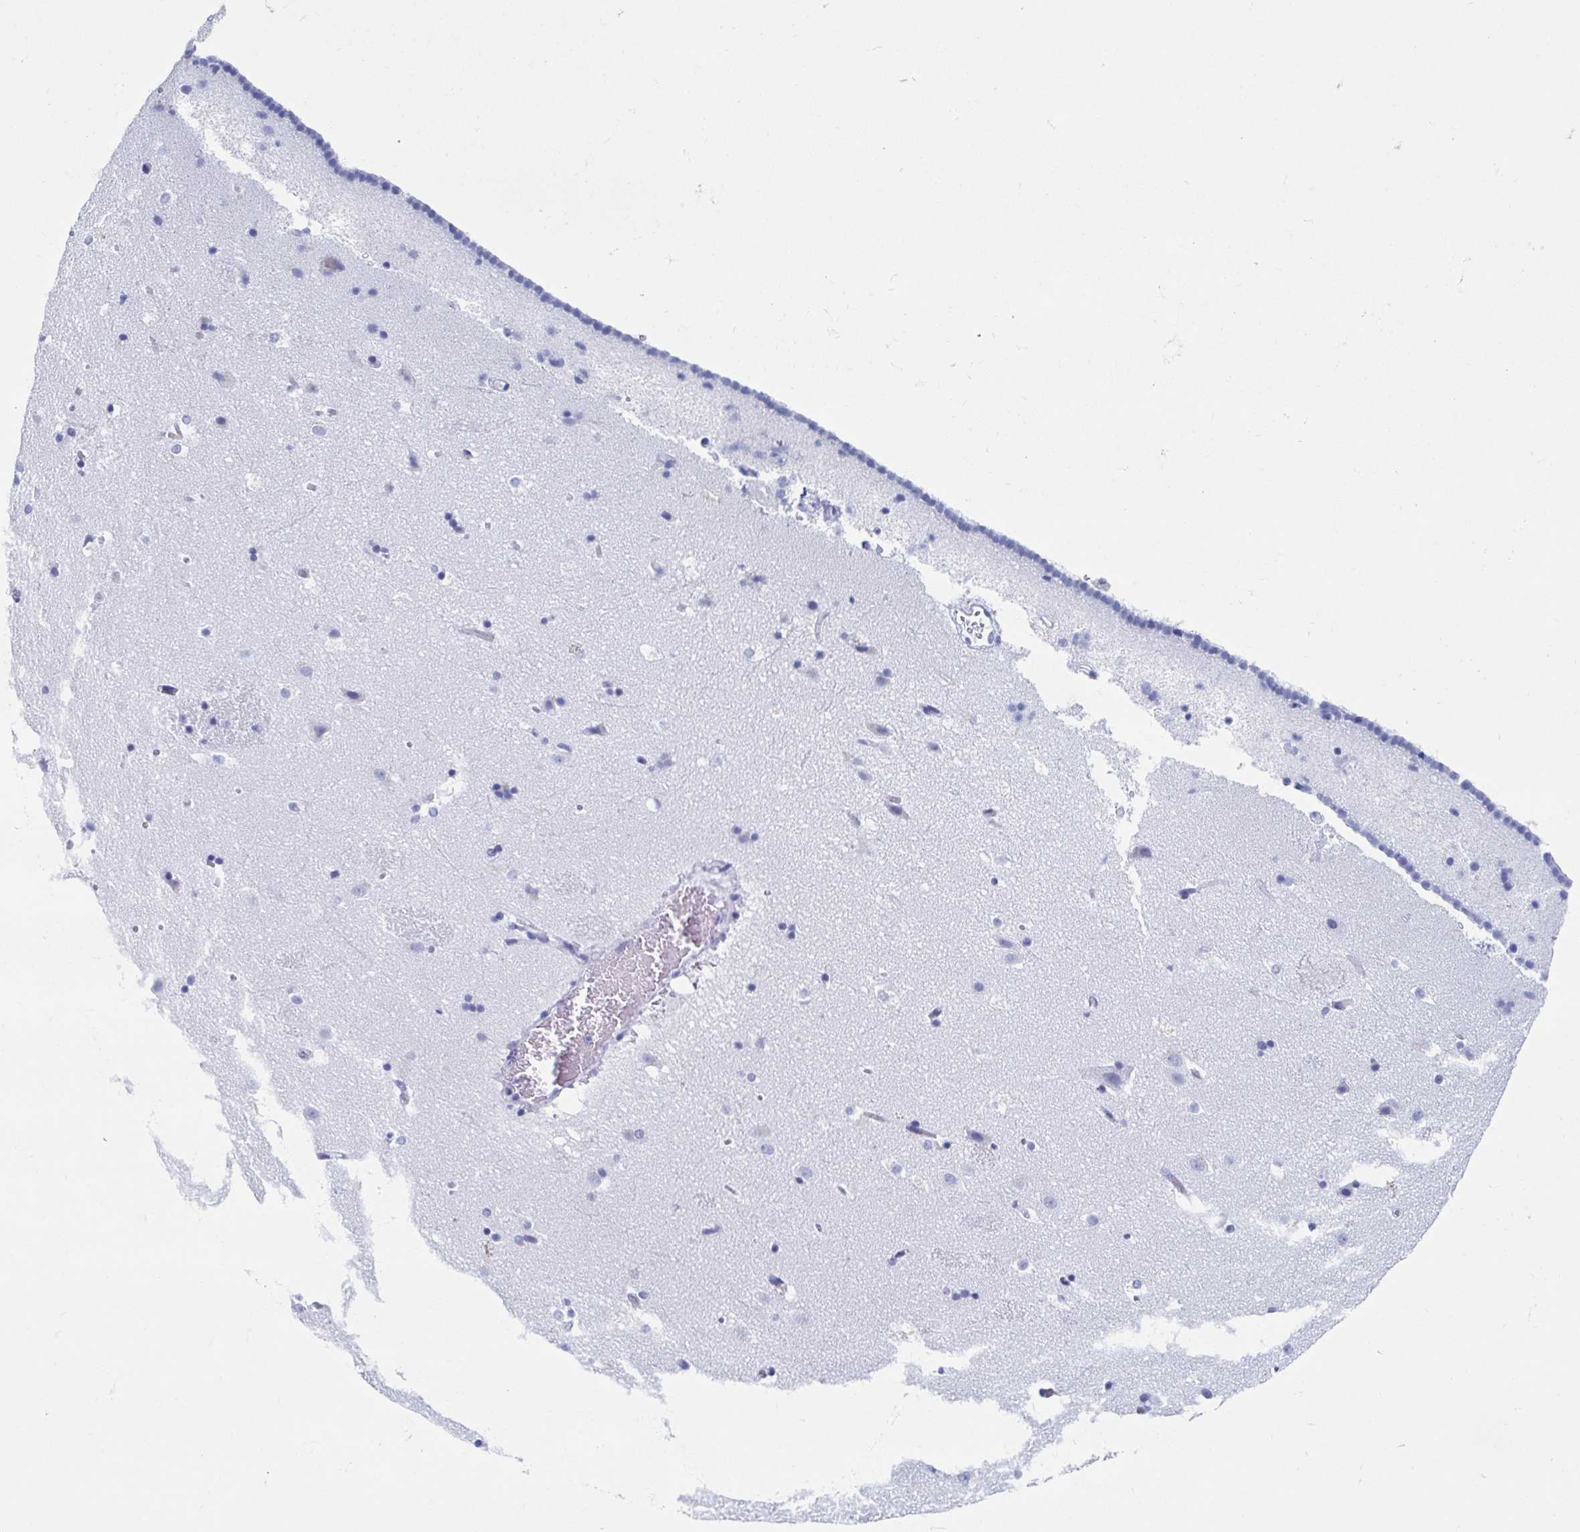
{"staining": {"intensity": "negative", "quantity": "none", "location": "none"}, "tissue": "caudate", "cell_type": "Glial cells", "image_type": "normal", "snomed": [{"axis": "morphology", "description": "Normal tissue, NOS"}, {"axis": "topography", "description": "Lateral ventricle wall"}], "caption": "IHC of normal caudate demonstrates no positivity in glial cells.", "gene": "HDGFL1", "patient": {"sex": "male", "age": 37}}